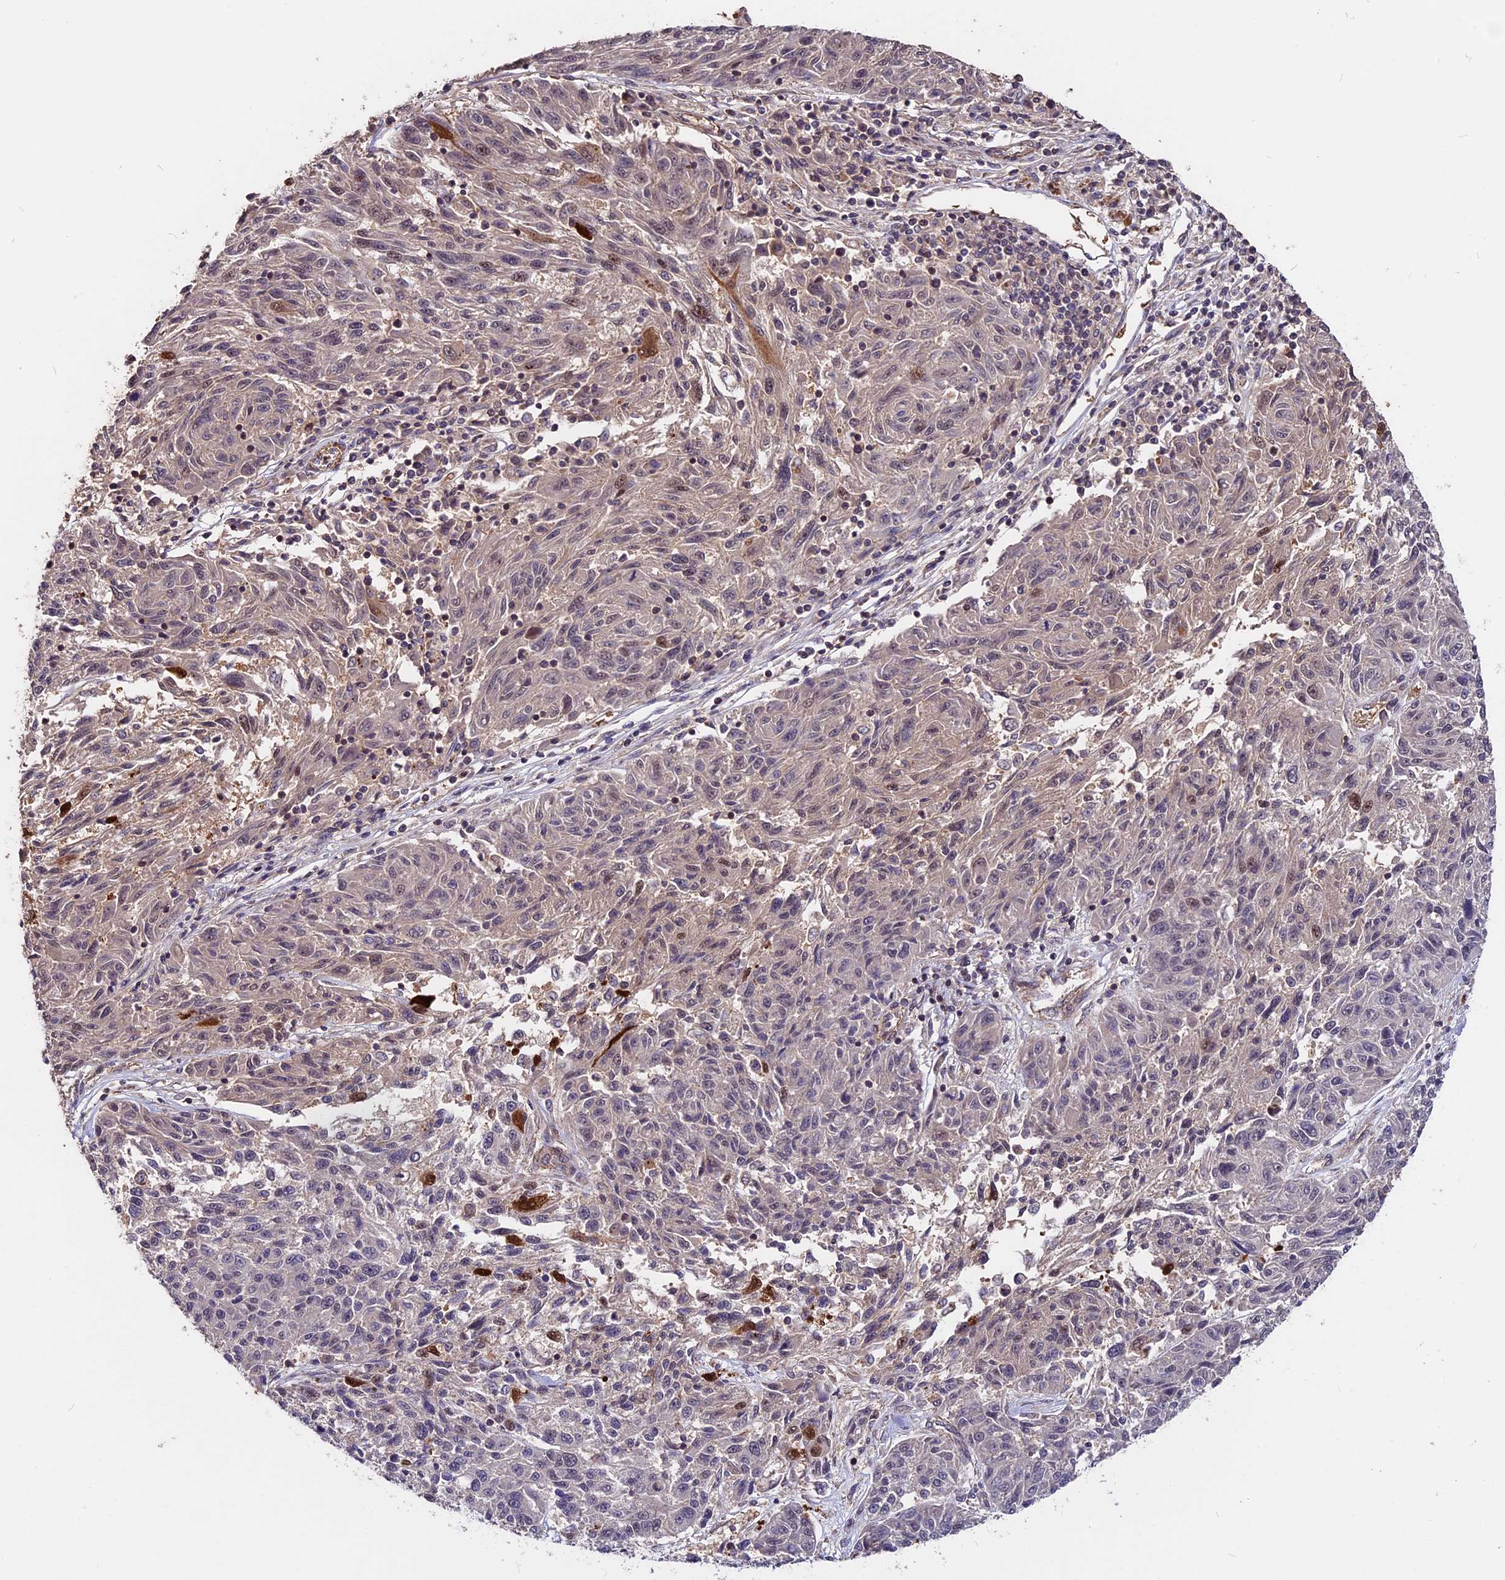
{"staining": {"intensity": "weak", "quantity": "<25%", "location": "nuclear"}, "tissue": "melanoma", "cell_type": "Tumor cells", "image_type": "cancer", "snomed": [{"axis": "morphology", "description": "Malignant melanoma, NOS"}, {"axis": "topography", "description": "Skin"}], "caption": "High magnification brightfield microscopy of melanoma stained with DAB (brown) and counterstained with hematoxylin (blue): tumor cells show no significant positivity.", "gene": "ZC3H10", "patient": {"sex": "male", "age": 53}}